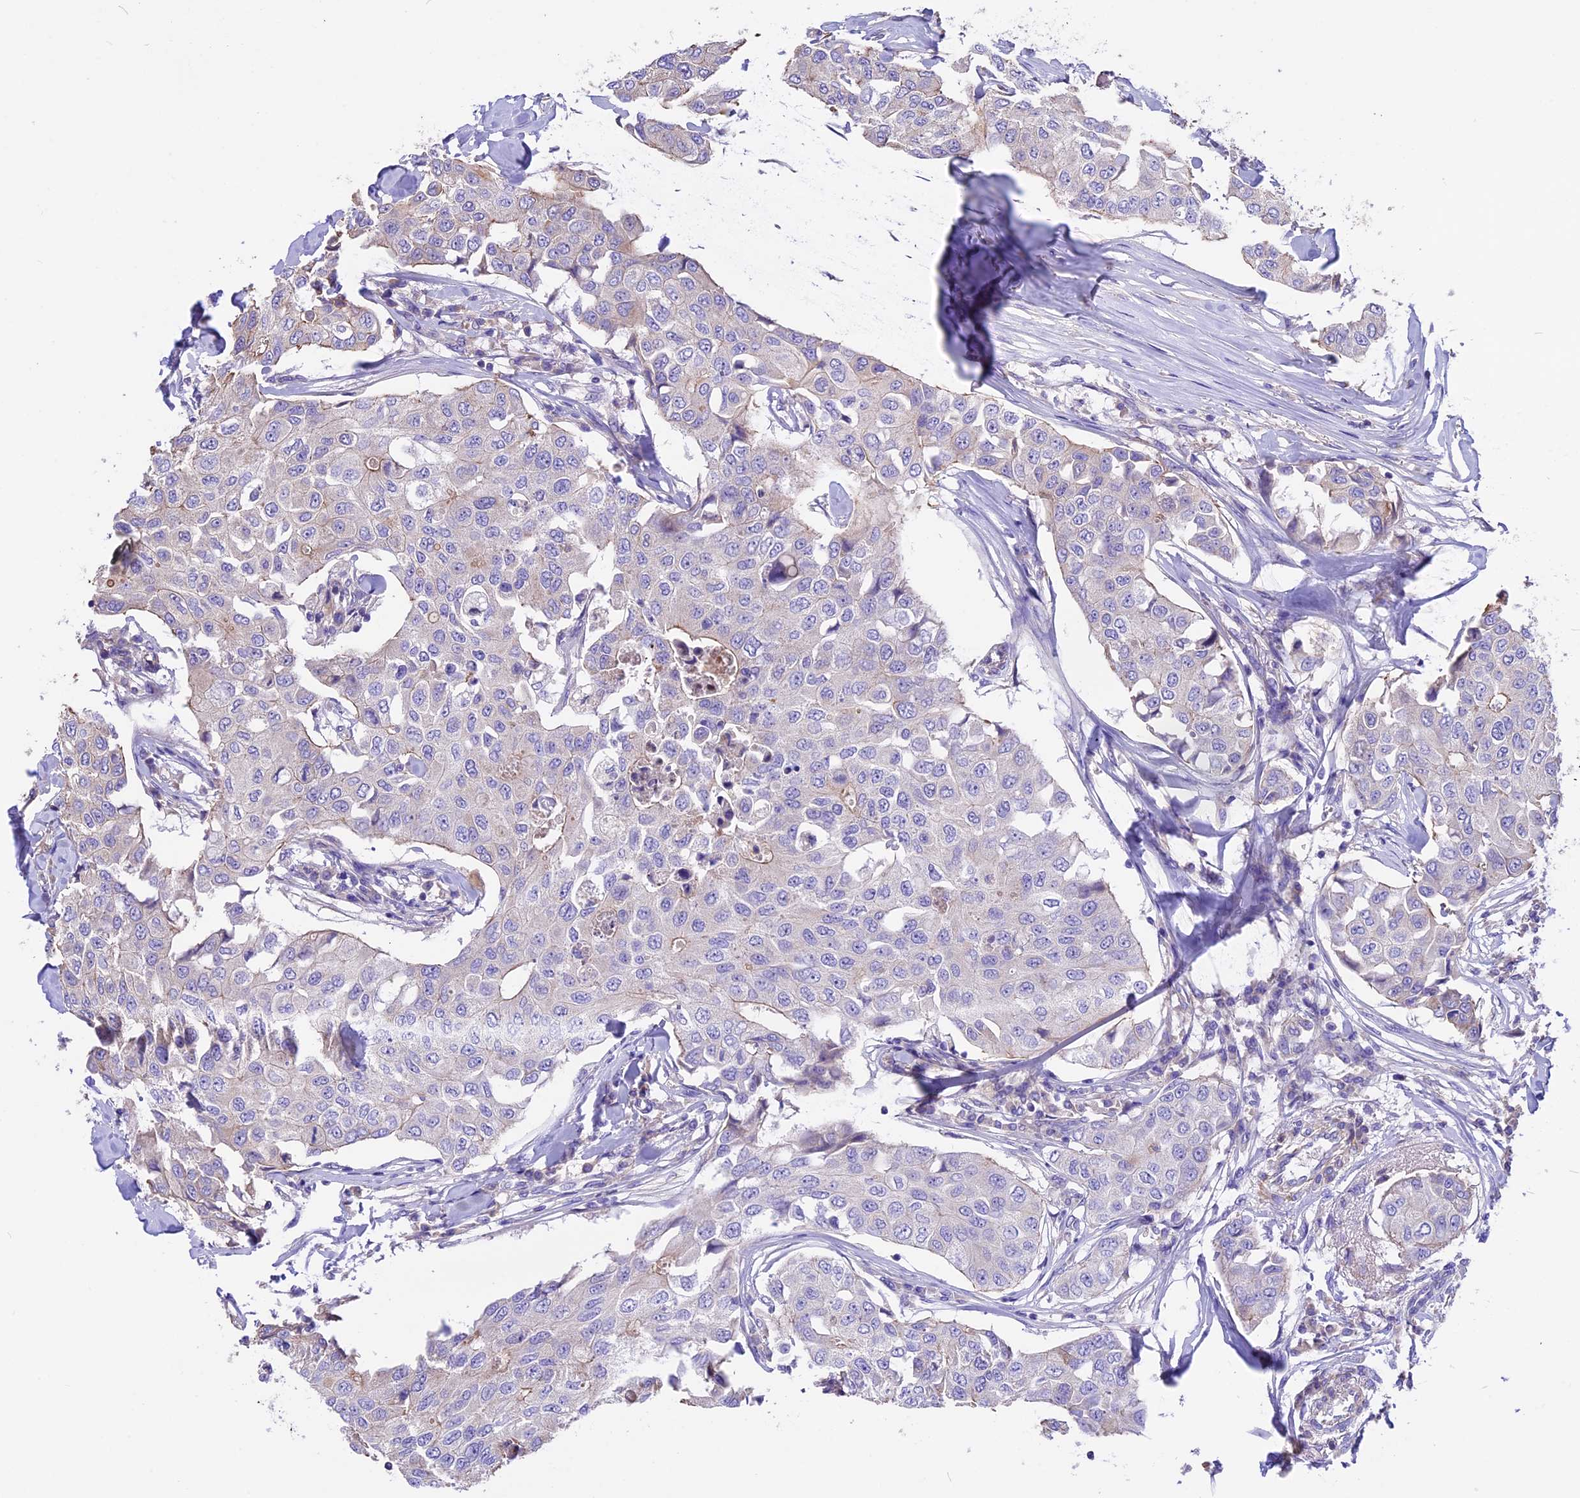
{"staining": {"intensity": "negative", "quantity": "none", "location": "none"}, "tissue": "breast cancer", "cell_type": "Tumor cells", "image_type": "cancer", "snomed": [{"axis": "morphology", "description": "Duct carcinoma"}, {"axis": "topography", "description": "Breast"}], "caption": "A histopathology image of human intraductal carcinoma (breast) is negative for staining in tumor cells. The staining was performed using DAB to visualize the protein expression in brown, while the nuclei were stained in blue with hematoxylin (Magnification: 20x).", "gene": "ANO3", "patient": {"sex": "female", "age": 80}}